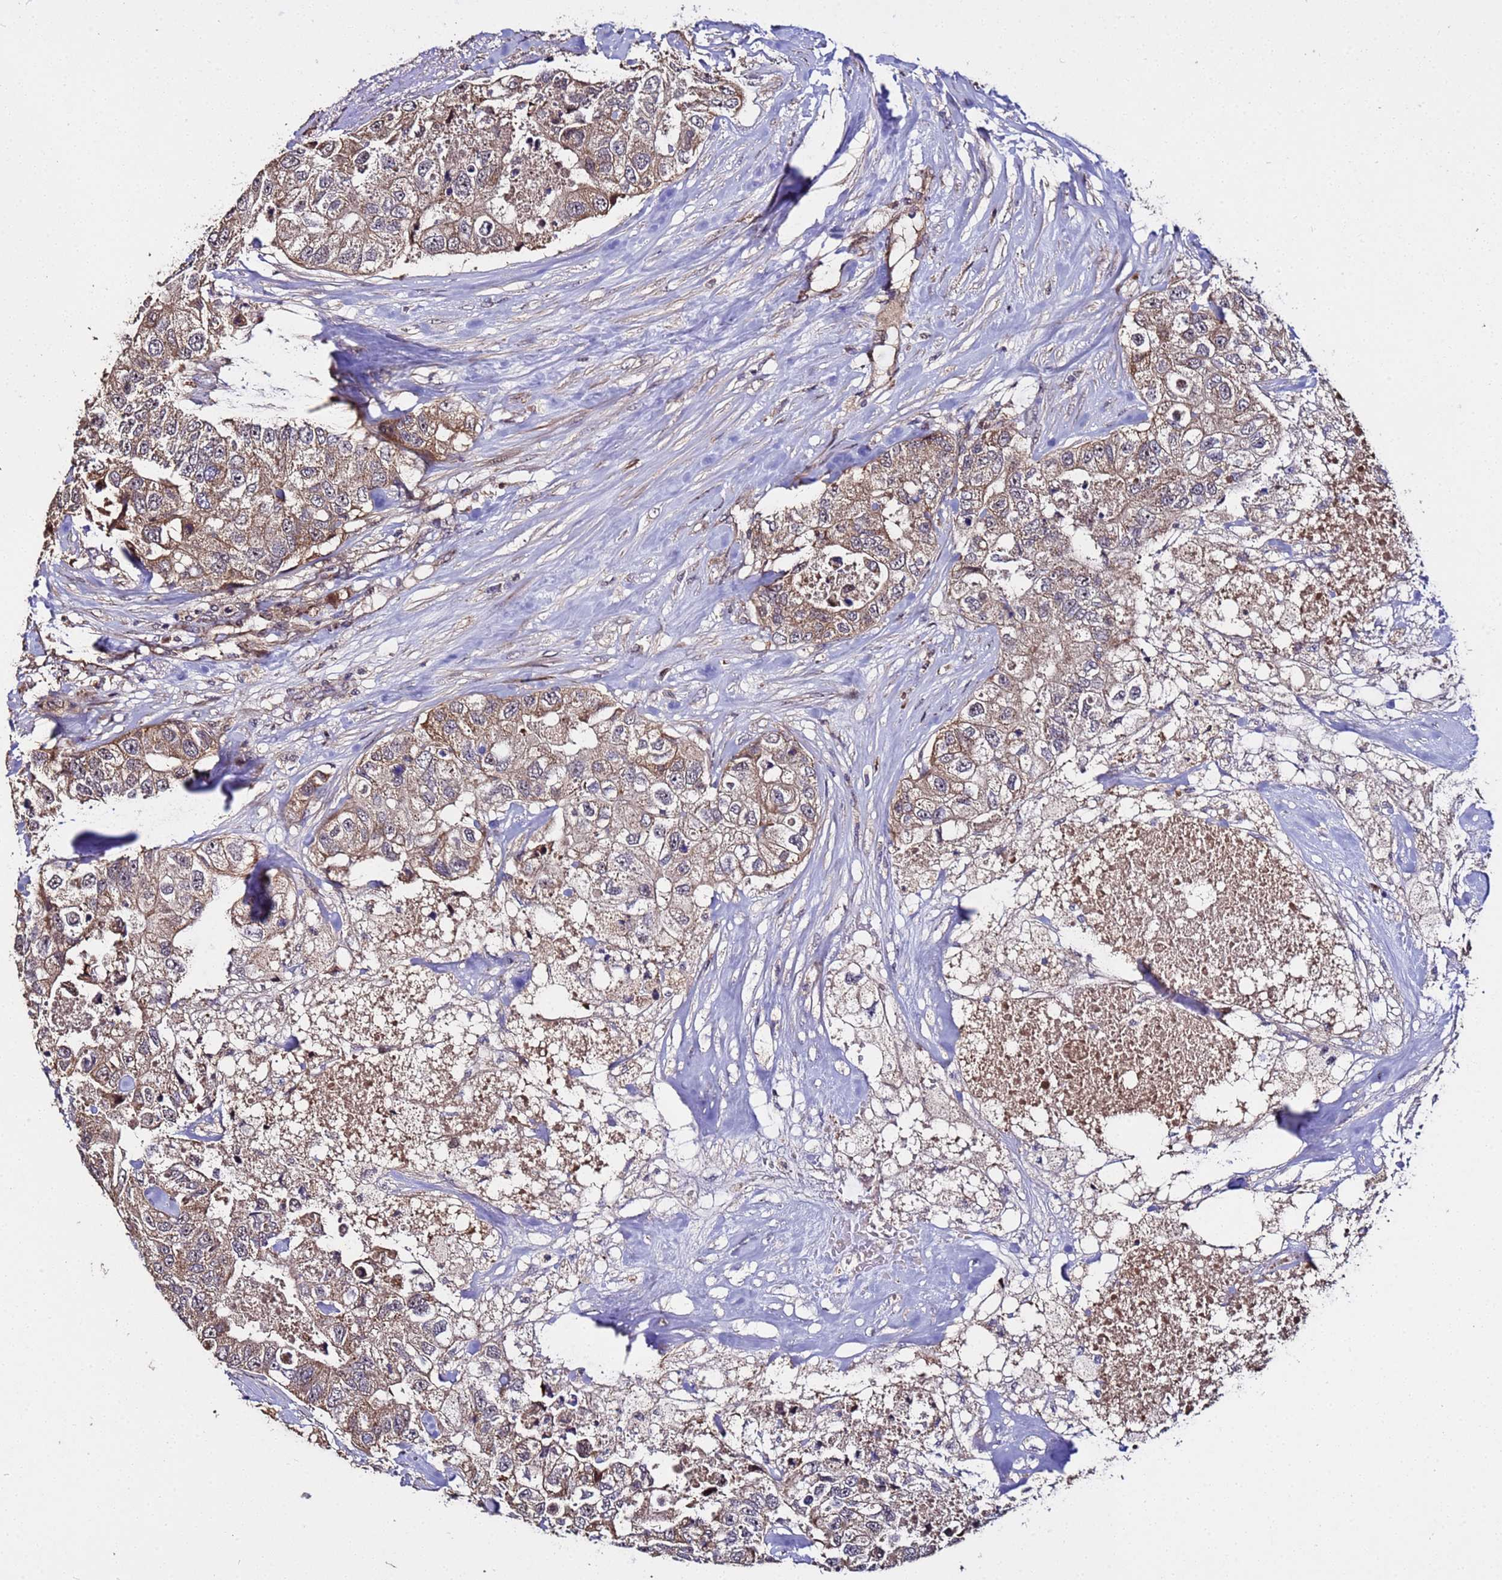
{"staining": {"intensity": "weak", "quantity": ">75%", "location": "cytoplasmic/membranous"}, "tissue": "breast cancer", "cell_type": "Tumor cells", "image_type": "cancer", "snomed": [{"axis": "morphology", "description": "Duct carcinoma"}, {"axis": "topography", "description": "Breast"}], "caption": "DAB (3,3'-diaminobenzidine) immunohistochemical staining of human breast cancer demonstrates weak cytoplasmic/membranous protein expression in about >75% of tumor cells.", "gene": "WNK4", "patient": {"sex": "female", "age": 62}}